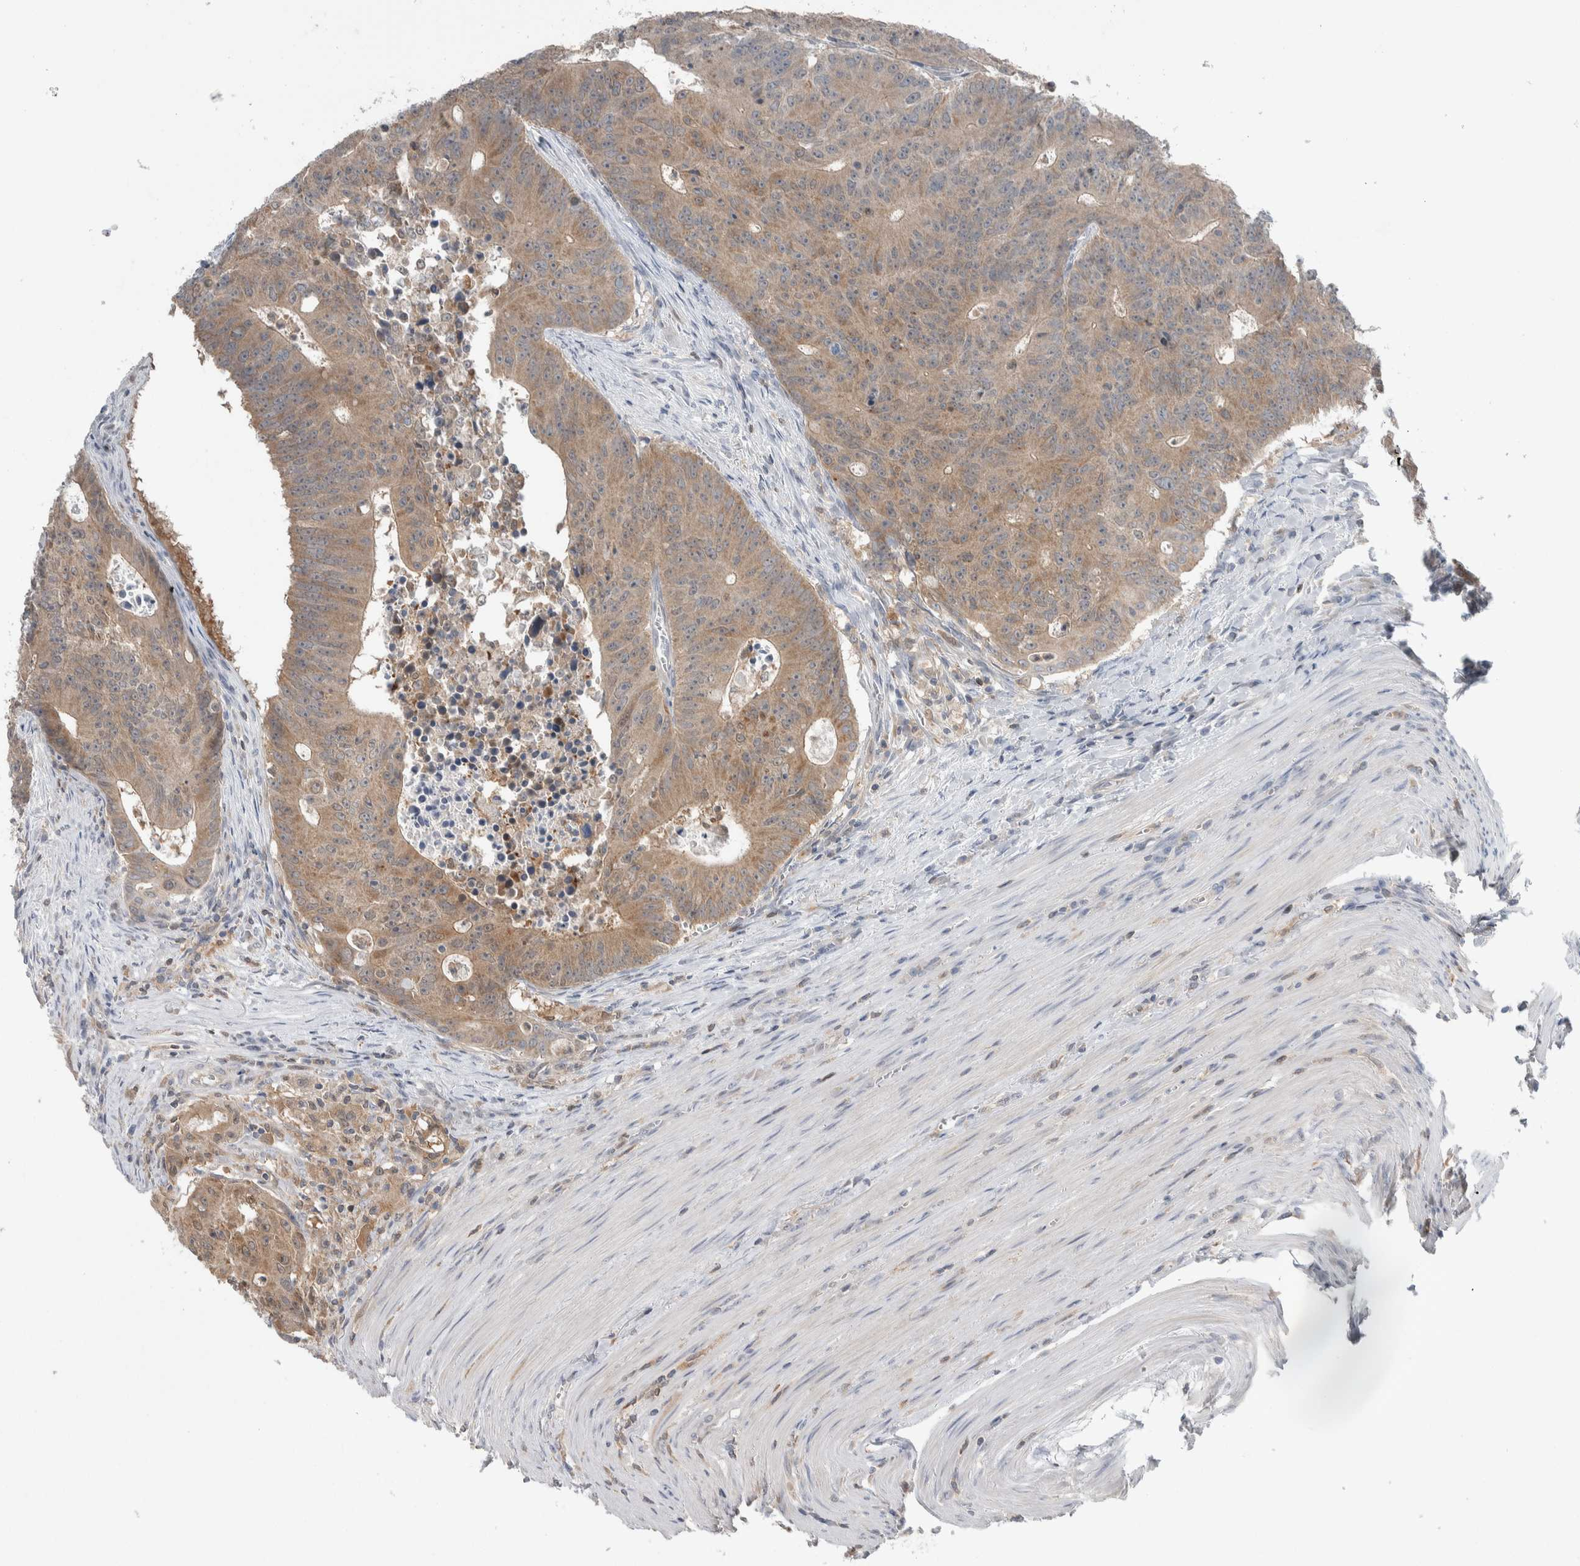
{"staining": {"intensity": "moderate", "quantity": ">75%", "location": "cytoplasmic/membranous"}, "tissue": "colorectal cancer", "cell_type": "Tumor cells", "image_type": "cancer", "snomed": [{"axis": "morphology", "description": "Adenocarcinoma, NOS"}, {"axis": "topography", "description": "Colon"}], "caption": "High-power microscopy captured an immunohistochemistry histopathology image of adenocarcinoma (colorectal), revealing moderate cytoplasmic/membranous positivity in approximately >75% of tumor cells. (IHC, brightfield microscopy, high magnification).", "gene": "HTATIP2", "patient": {"sex": "male", "age": 87}}